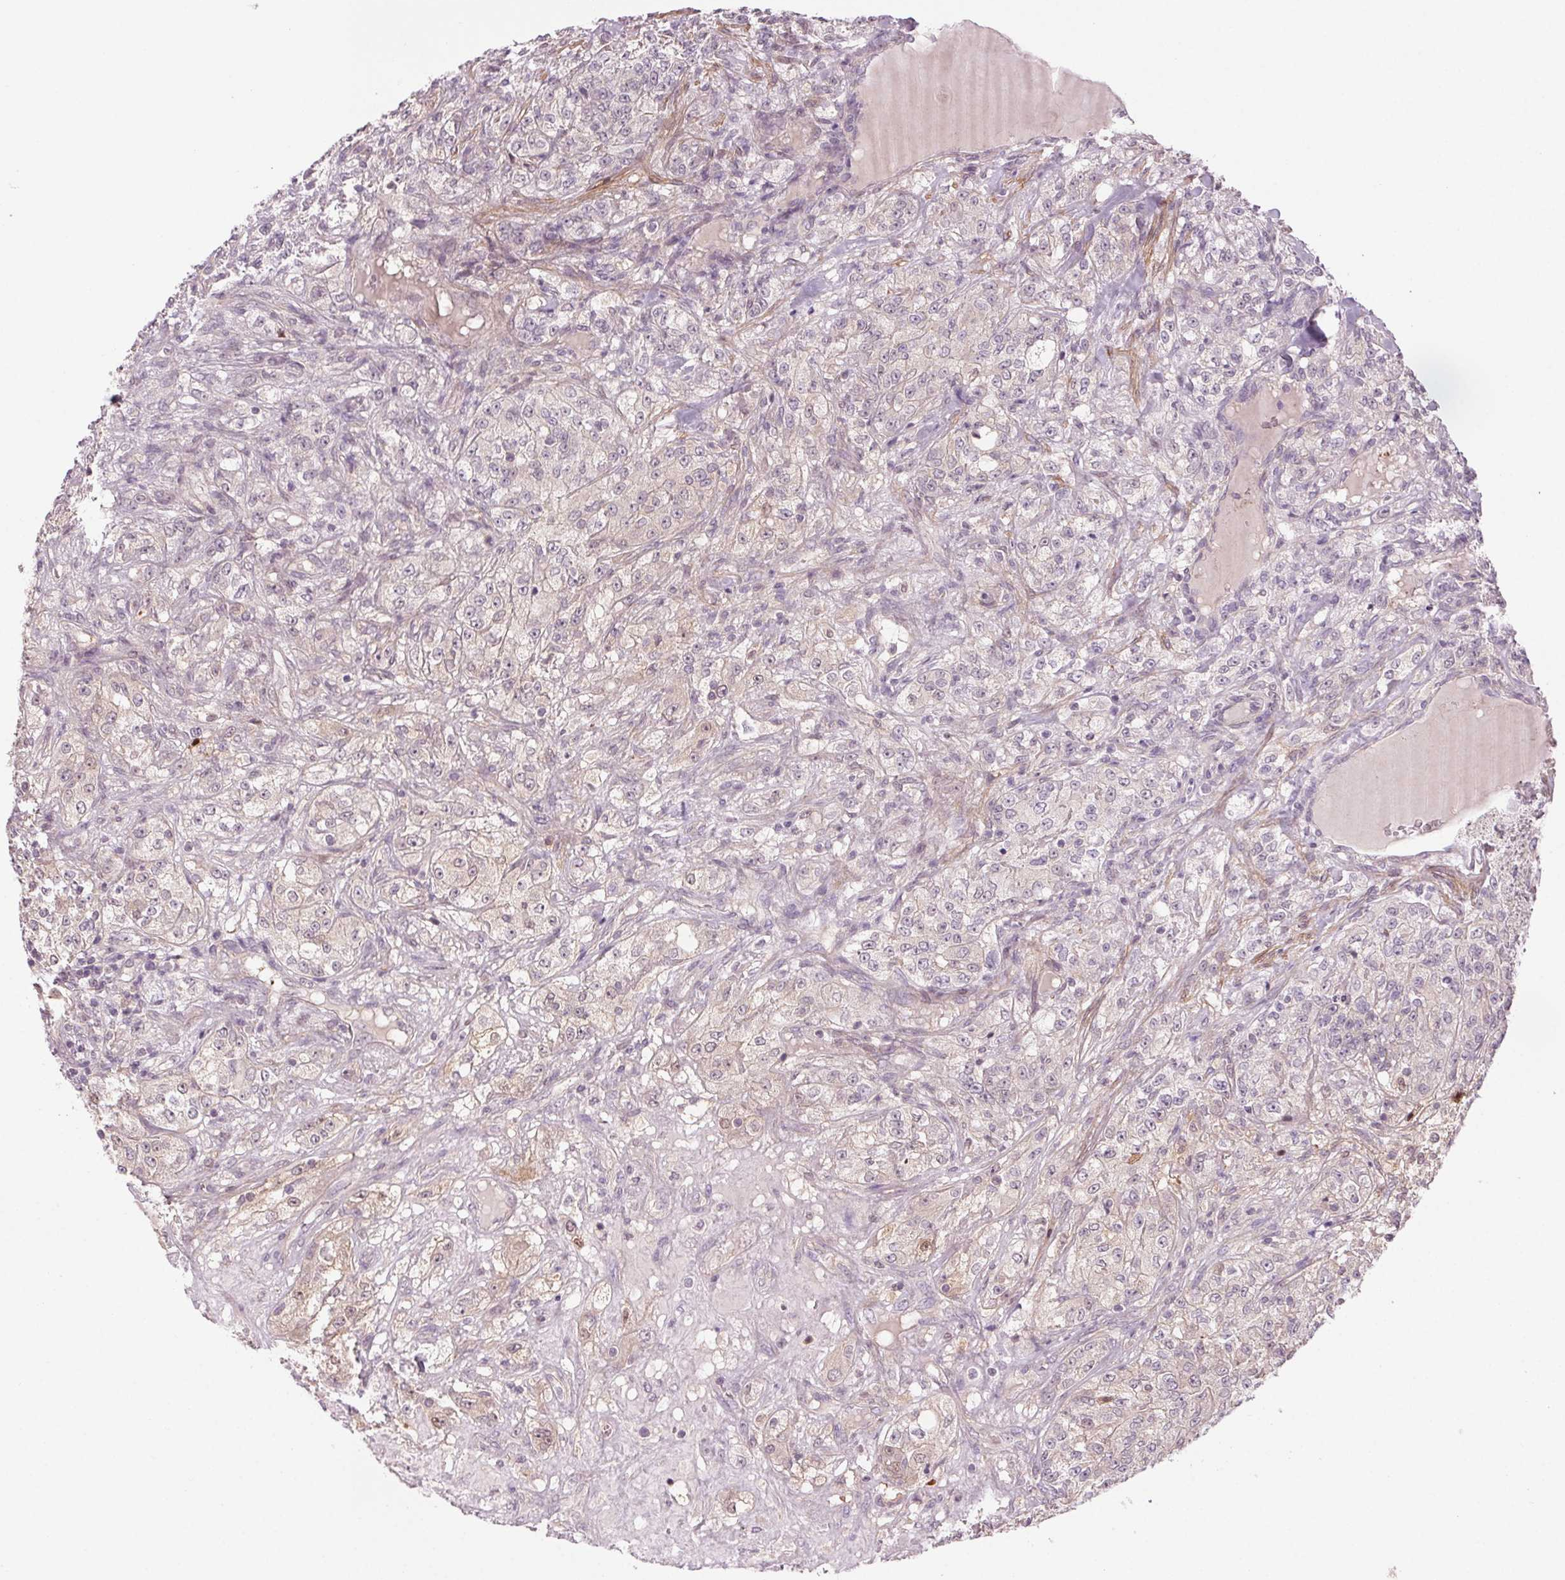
{"staining": {"intensity": "negative", "quantity": "none", "location": "none"}, "tissue": "renal cancer", "cell_type": "Tumor cells", "image_type": "cancer", "snomed": [{"axis": "morphology", "description": "Adenocarcinoma, NOS"}, {"axis": "topography", "description": "Kidney"}], "caption": "There is no significant expression in tumor cells of adenocarcinoma (renal).", "gene": "HHLA2", "patient": {"sex": "female", "age": 63}}